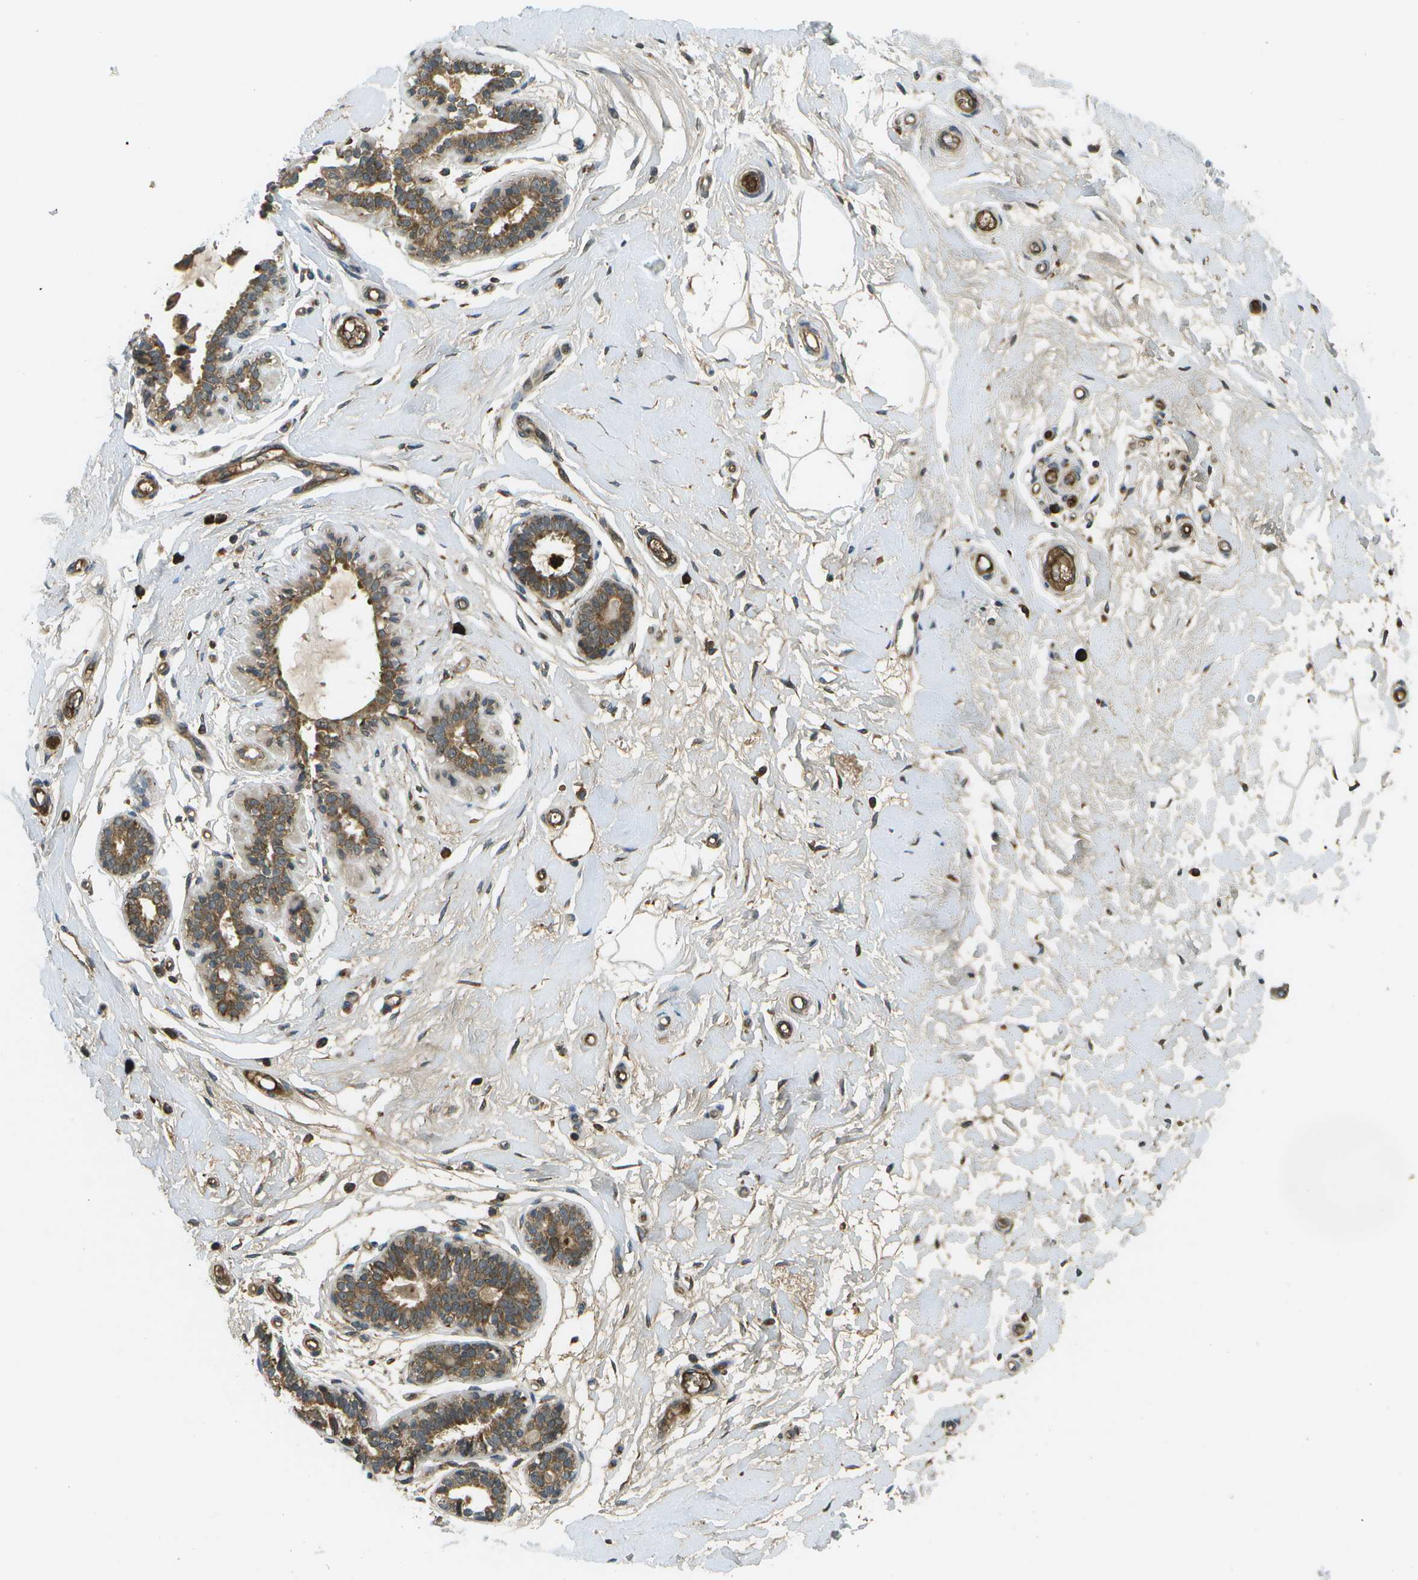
{"staining": {"intensity": "weak", "quantity": "<25%", "location": "cytoplasmic/membranous"}, "tissue": "breast", "cell_type": "Adipocytes", "image_type": "normal", "snomed": [{"axis": "morphology", "description": "Normal tissue, NOS"}, {"axis": "morphology", "description": "Lobular carcinoma"}, {"axis": "topography", "description": "Breast"}], "caption": "Protein analysis of benign breast exhibits no significant expression in adipocytes.", "gene": "USP30", "patient": {"sex": "female", "age": 59}}